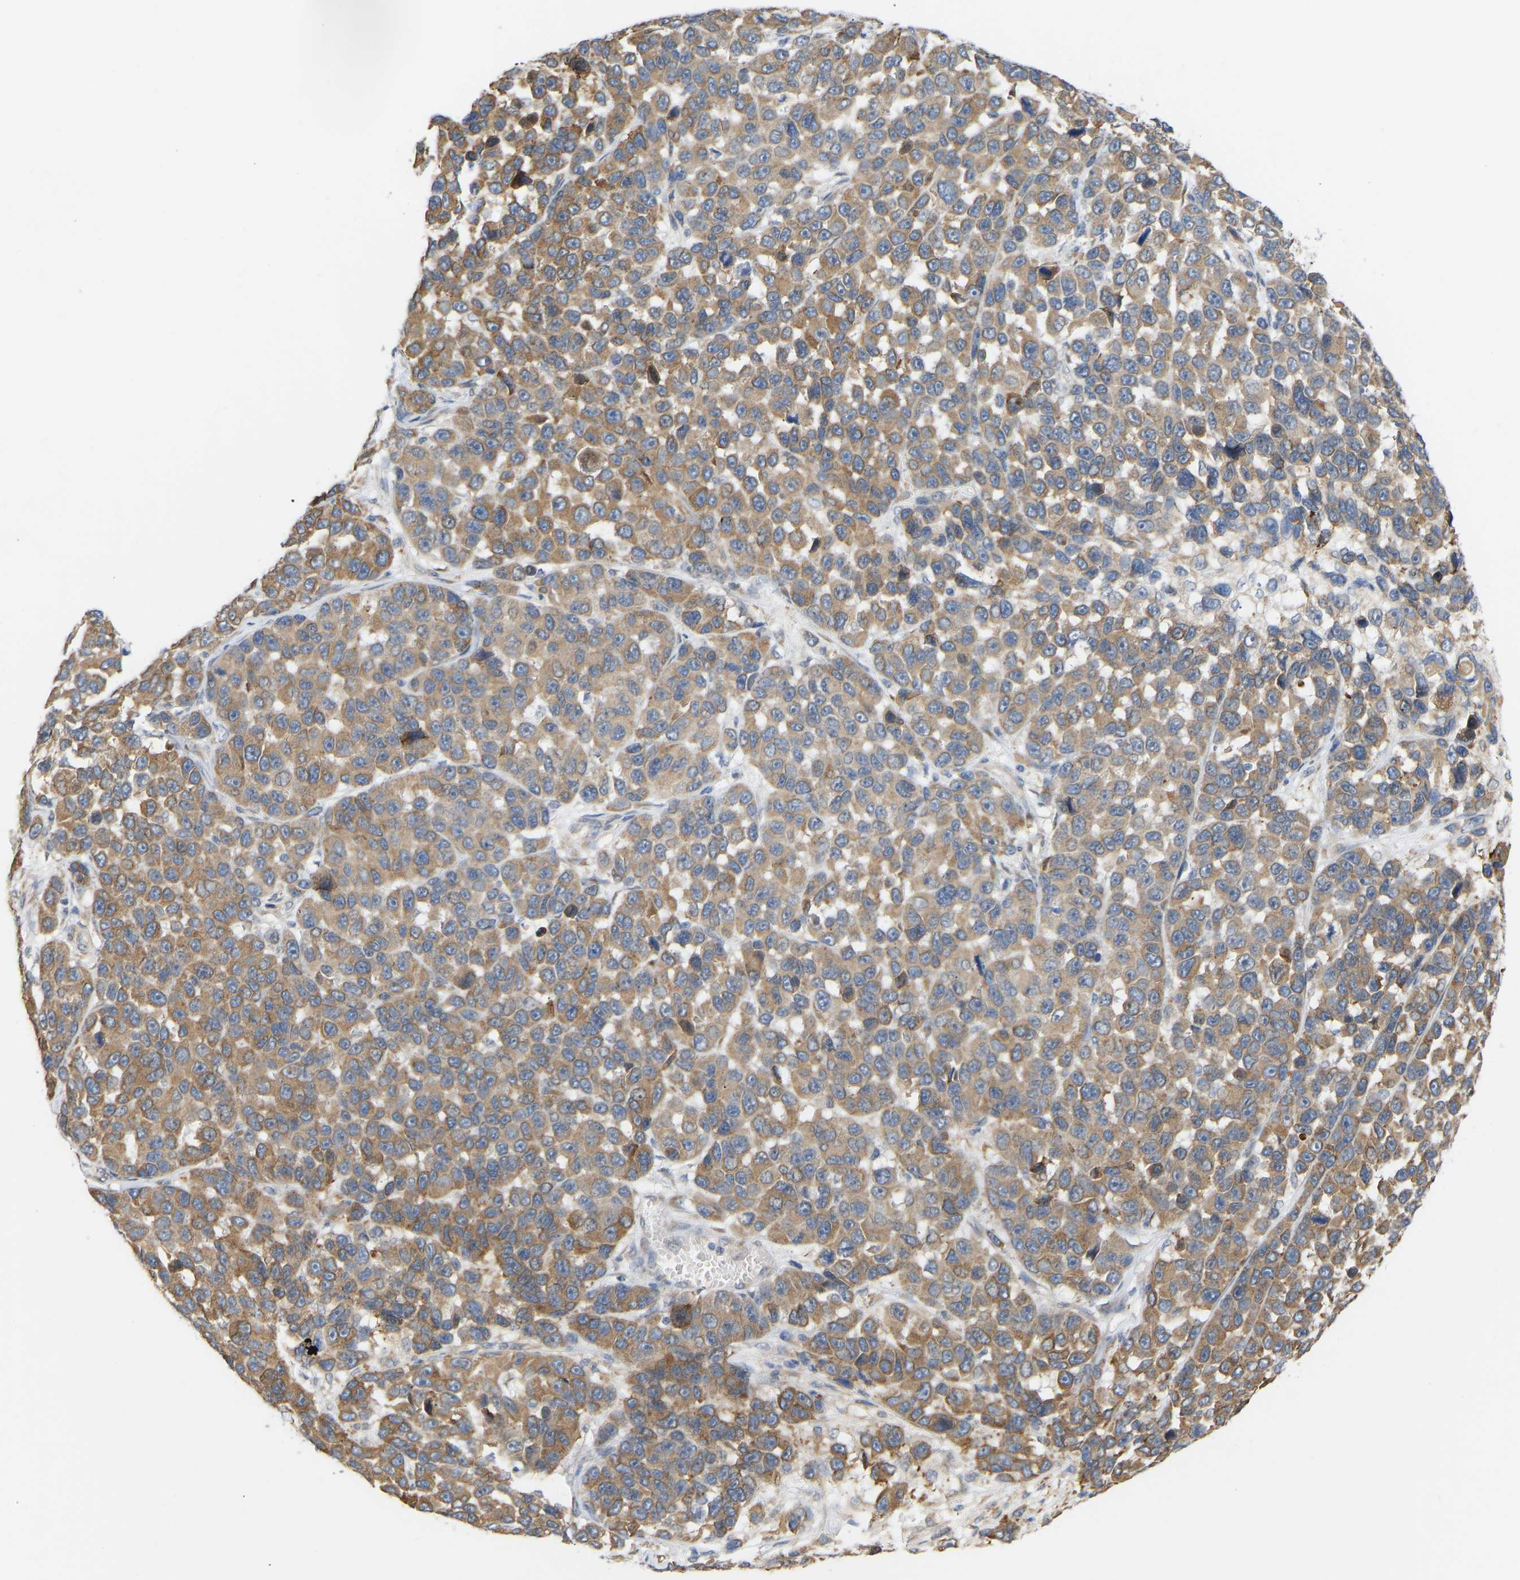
{"staining": {"intensity": "moderate", "quantity": ">75%", "location": "cytoplasmic/membranous"}, "tissue": "melanoma", "cell_type": "Tumor cells", "image_type": "cancer", "snomed": [{"axis": "morphology", "description": "Malignant melanoma, NOS"}, {"axis": "topography", "description": "Skin"}], "caption": "Tumor cells show medium levels of moderate cytoplasmic/membranous staining in approximately >75% of cells in malignant melanoma.", "gene": "BEND3", "patient": {"sex": "male", "age": 53}}